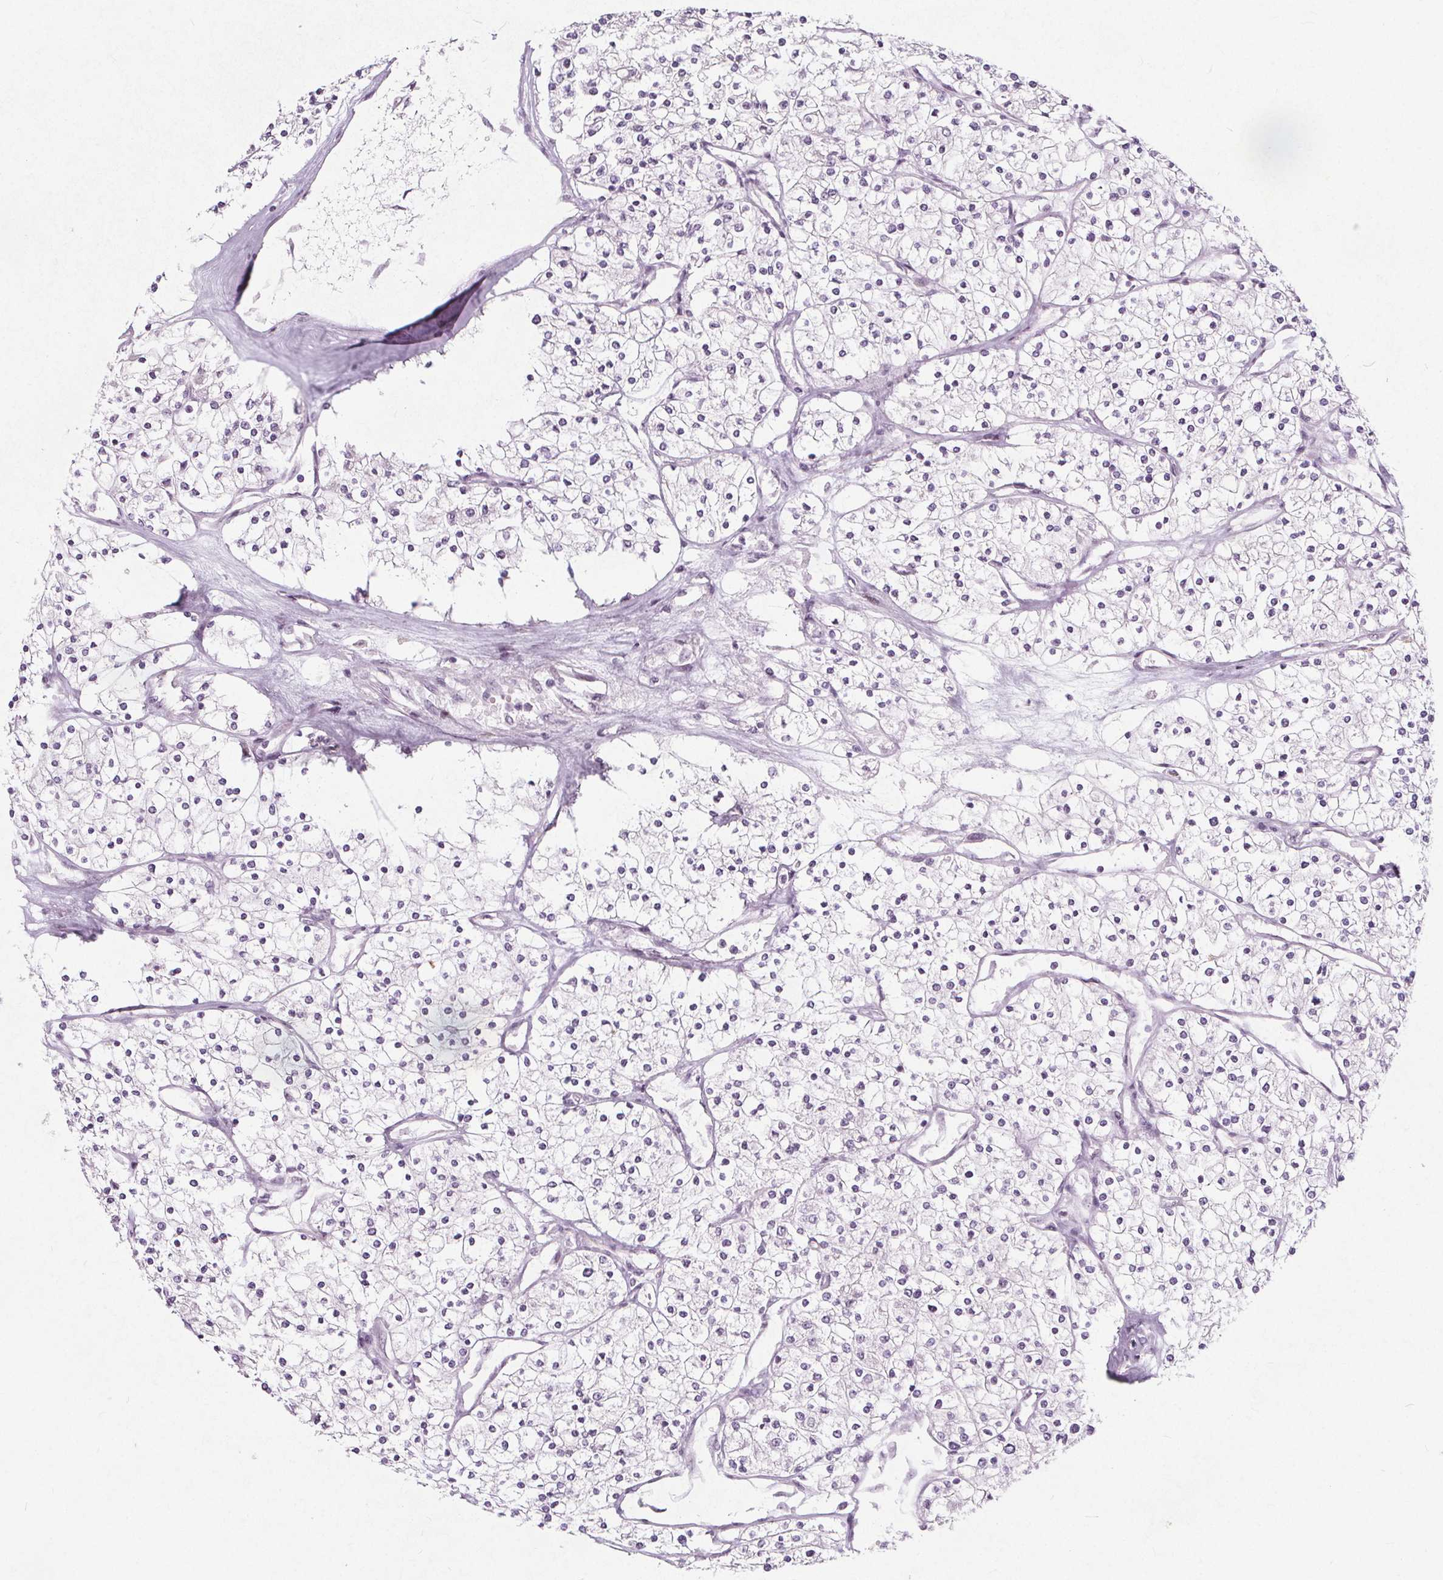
{"staining": {"intensity": "negative", "quantity": "none", "location": "none"}, "tissue": "renal cancer", "cell_type": "Tumor cells", "image_type": "cancer", "snomed": [{"axis": "morphology", "description": "Adenocarcinoma, NOS"}, {"axis": "topography", "description": "Kidney"}], "caption": "This is a image of immunohistochemistry (IHC) staining of renal cancer (adenocarcinoma), which shows no expression in tumor cells.", "gene": "TAF6L", "patient": {"sex": "male", "age": 80}}